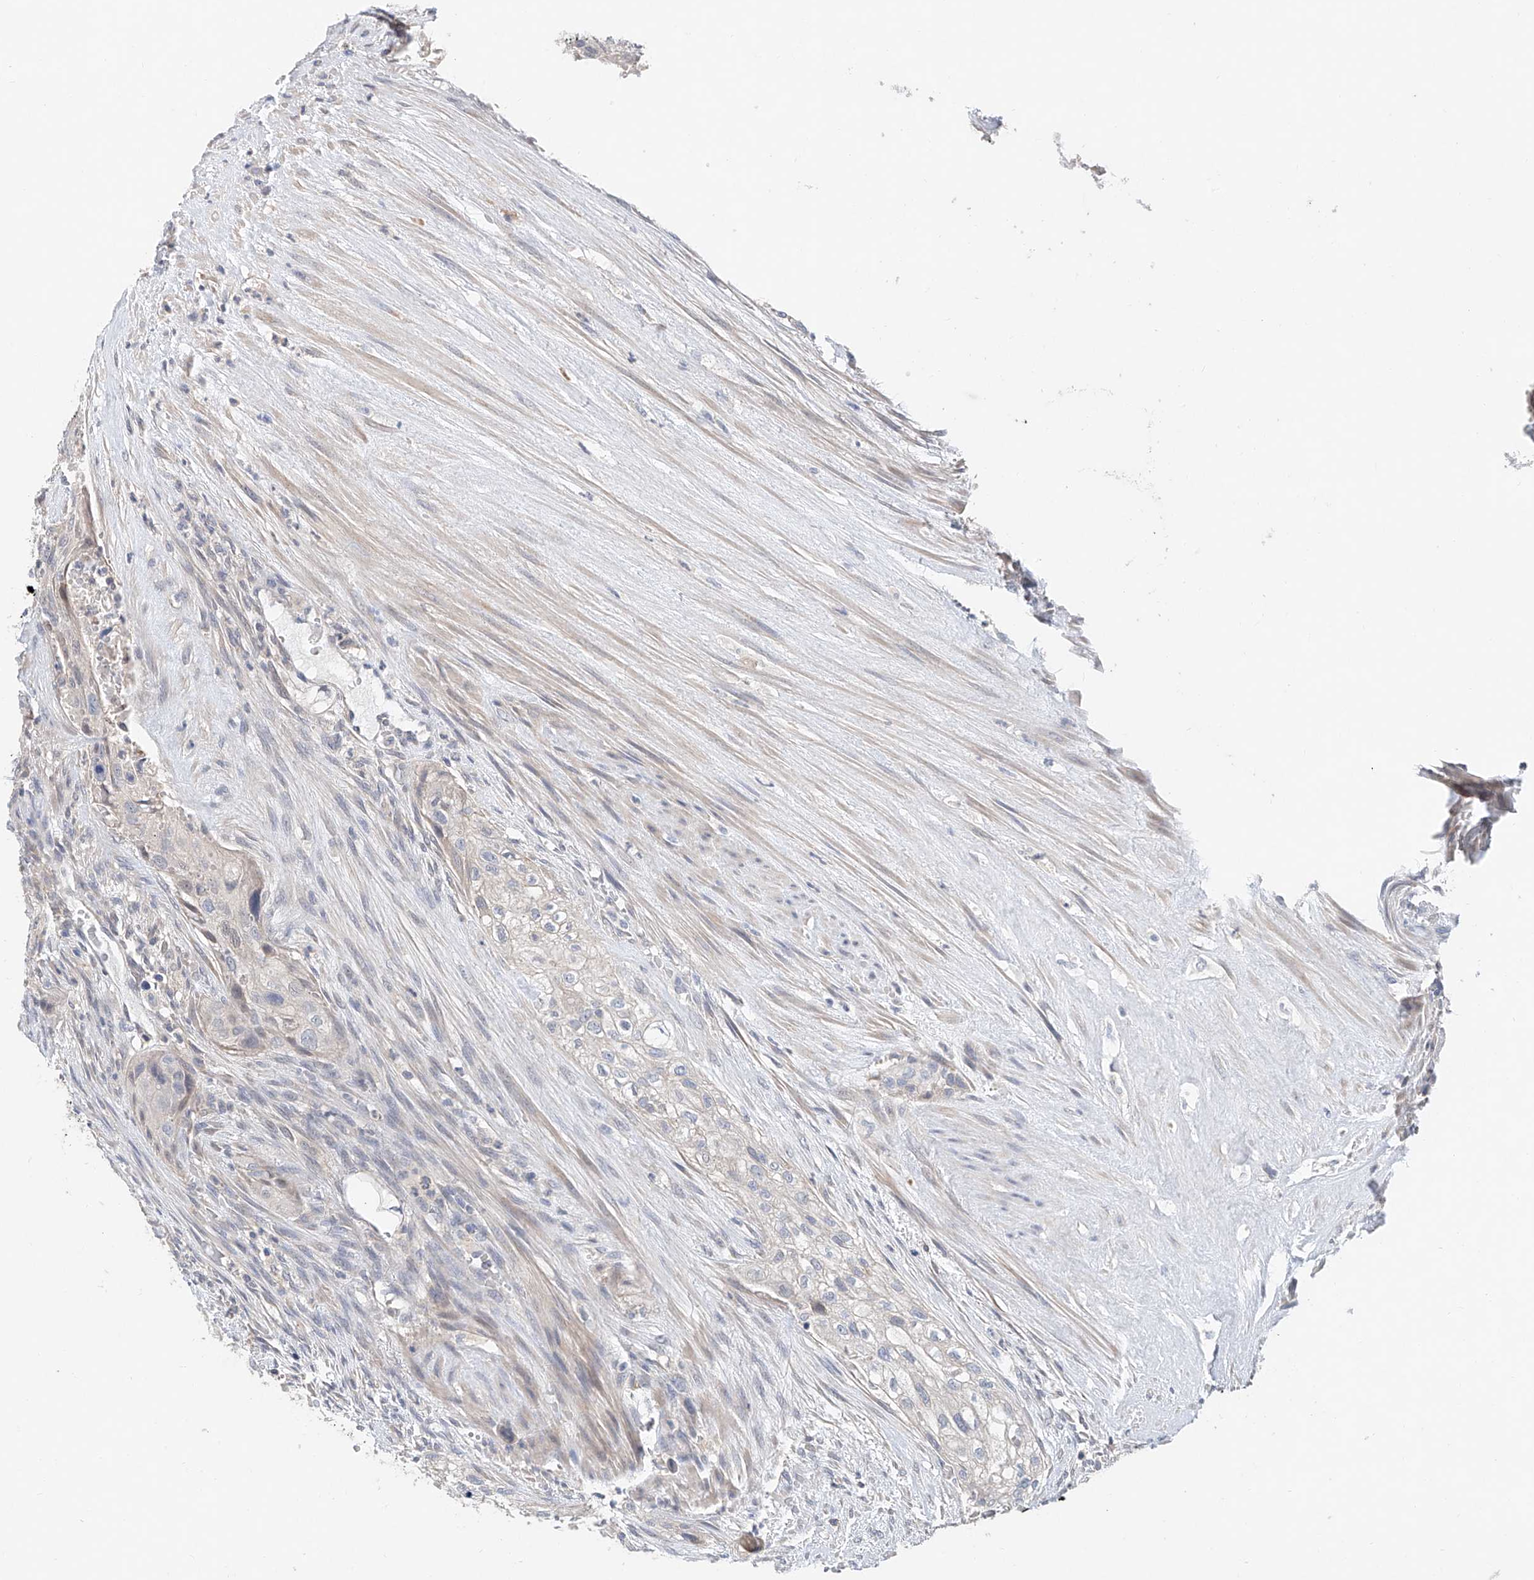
{"staining": {"intensity": "negative", "quantity": "none", "location": "none"}, "tissue": "urothelial cancer", "cell_type": "Tumor cells", "image_type": "cancer", "snomed": [{"axis": "morphology", "description": "Urothelial carcinoma, High grade"}, {"axis": "topography", "description": "Urinary bladder"}], "caption": "A histopathology image of human high-grade urothelial carcinoma is negative for staining in tumor cells.", "gene": "FUCA2", "patient": {"sex": "male", "age": 35}}